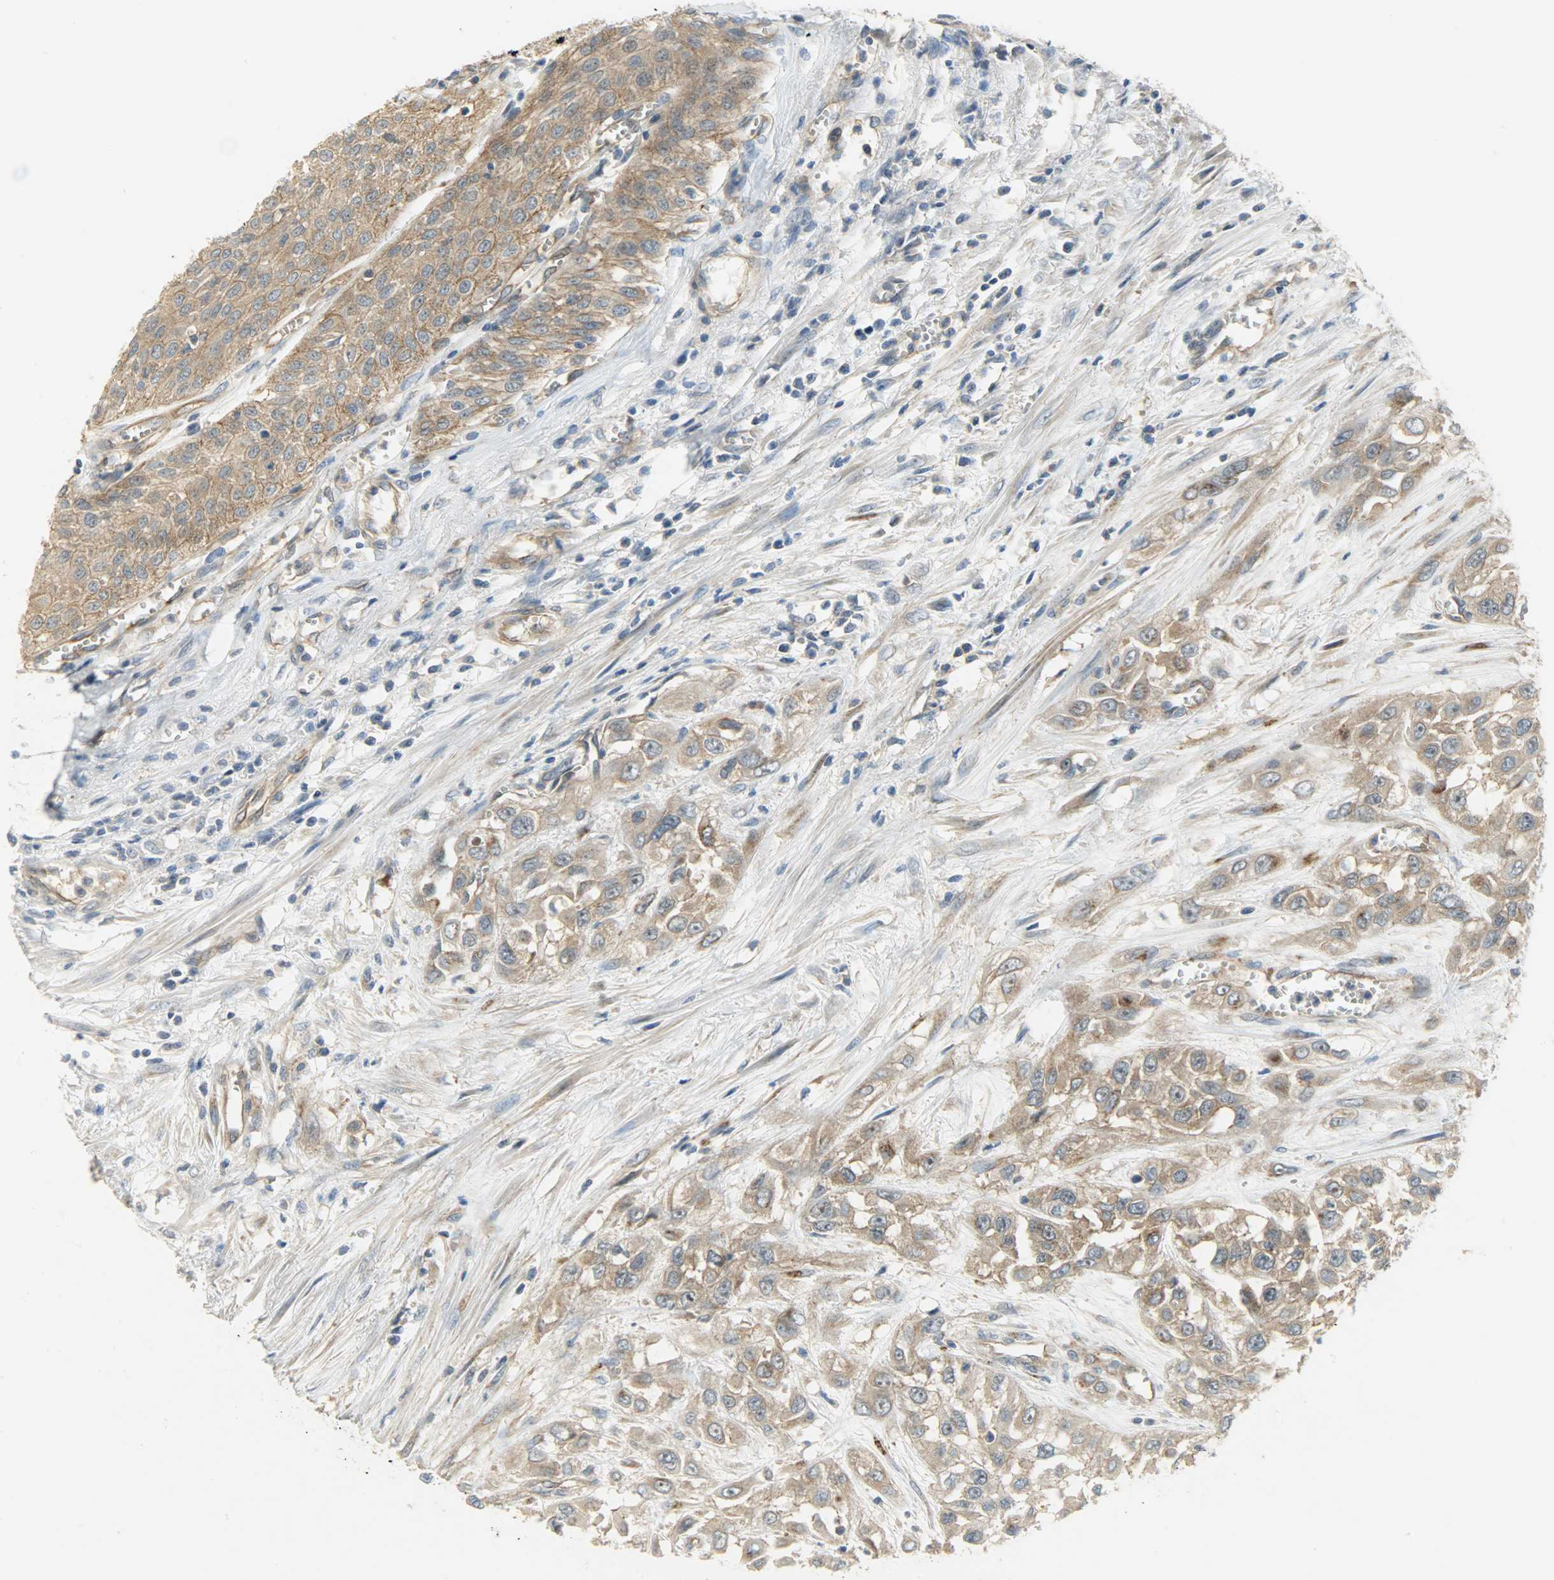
{"staining": {"intensity": "moderate", "quantity": ">75%", "location": "cytoplasmic/membranous"}, "tissue": "urothelial cancer", "cell_type": "Tumor cells", "image_type": "cancer", "snomed": [{"axis": "morphology", "description": "Urothelial carcinoma, High grade"}, {"axis": "topography", "description": "Urinary bladder"}], "caption": "Protein expression analysis of human urothelial cancer reveals moderate cytoplasmic/membranous positivity in about >75% of tumor cells.", "gene": "KIAA1217", "patient": {"sex": "male", "age": 57}}